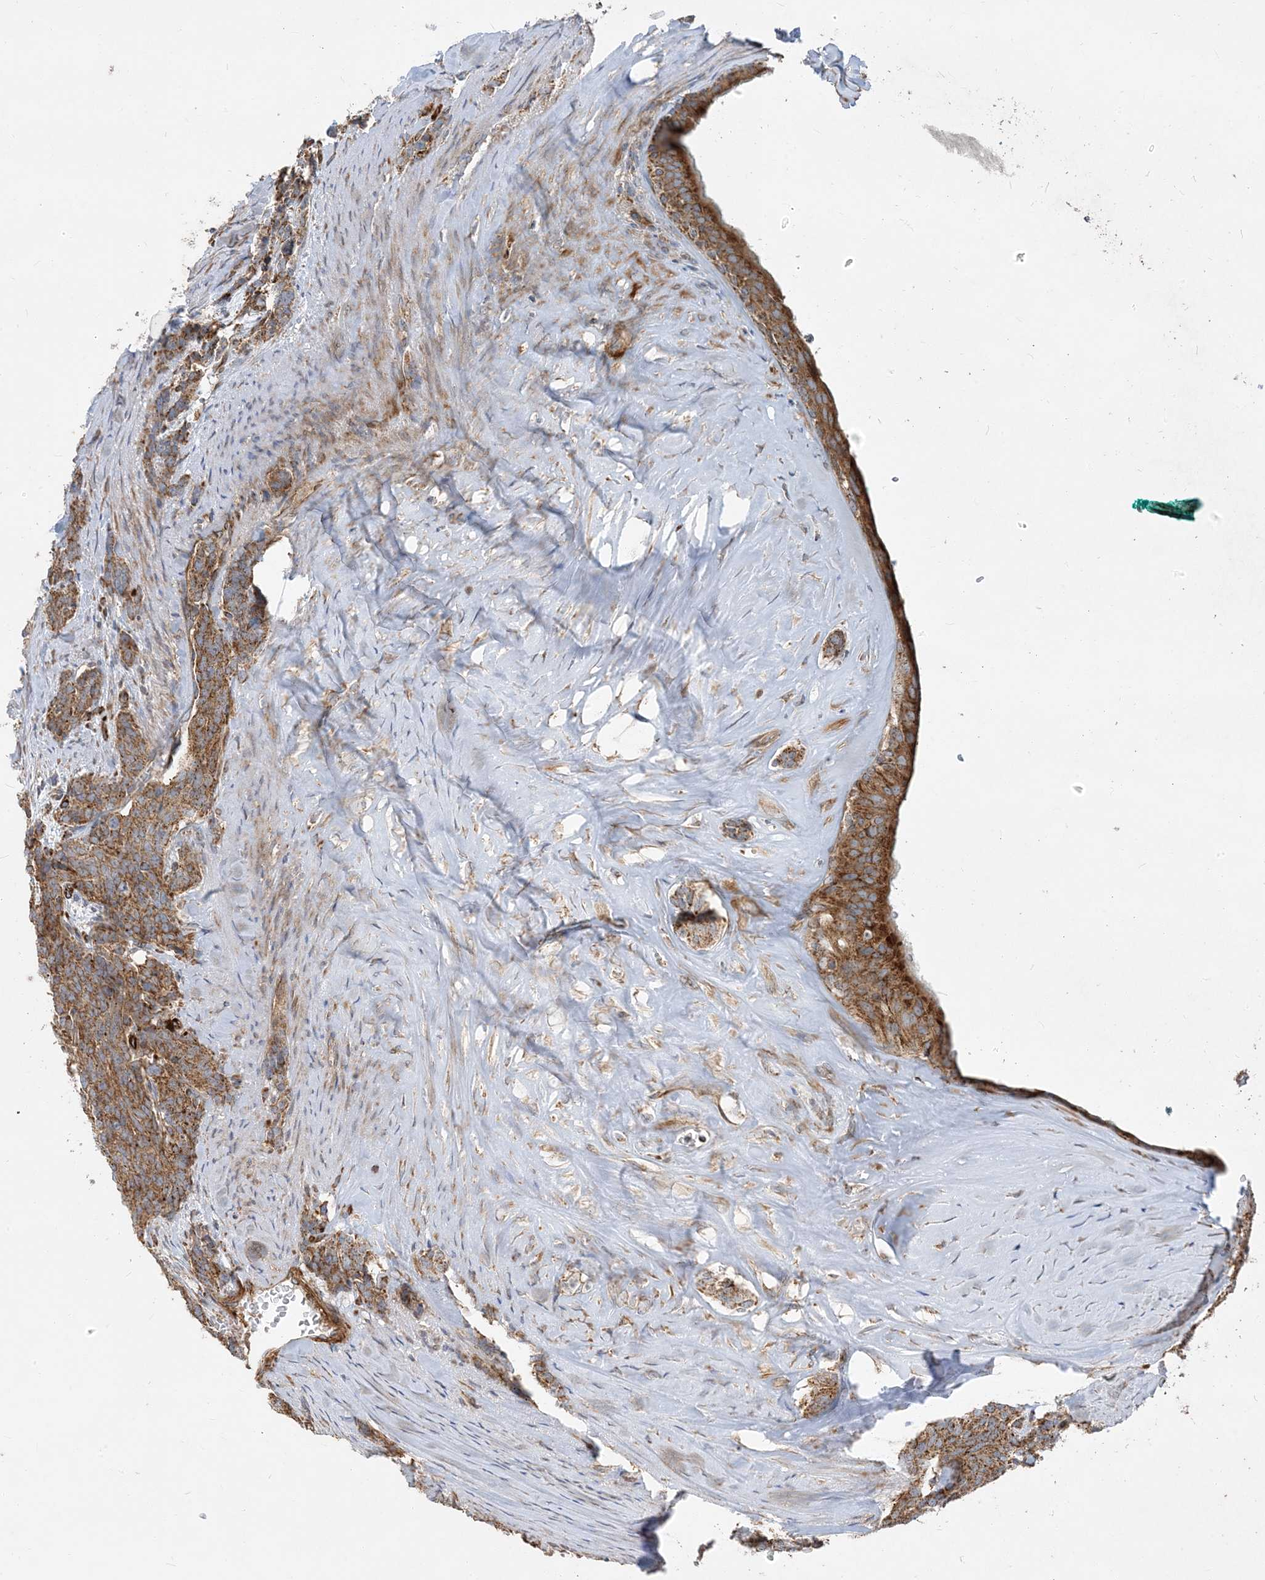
{"staining": {"intensity": "moderate", "quantity": ">75%", "location": "cytoplasmic/membranous"}, "tissue": "carcinoid", "cell_type": "Tumor cells", "image_type": "cancer", "snomed": [{"axis": "morphology", "description": "Carcinoid, malignant, NOS"}, {"axis": "topography", "description": "Lung"}], "caption": "Carcinoid (malignant) was stained to show a protein in brown. There is medium levels of moderate cytoplasmic/membranous staining in approximately >75% of tumor cells.", "gene": "AARS2", "patient": {"sex": "female", "age": 46}}